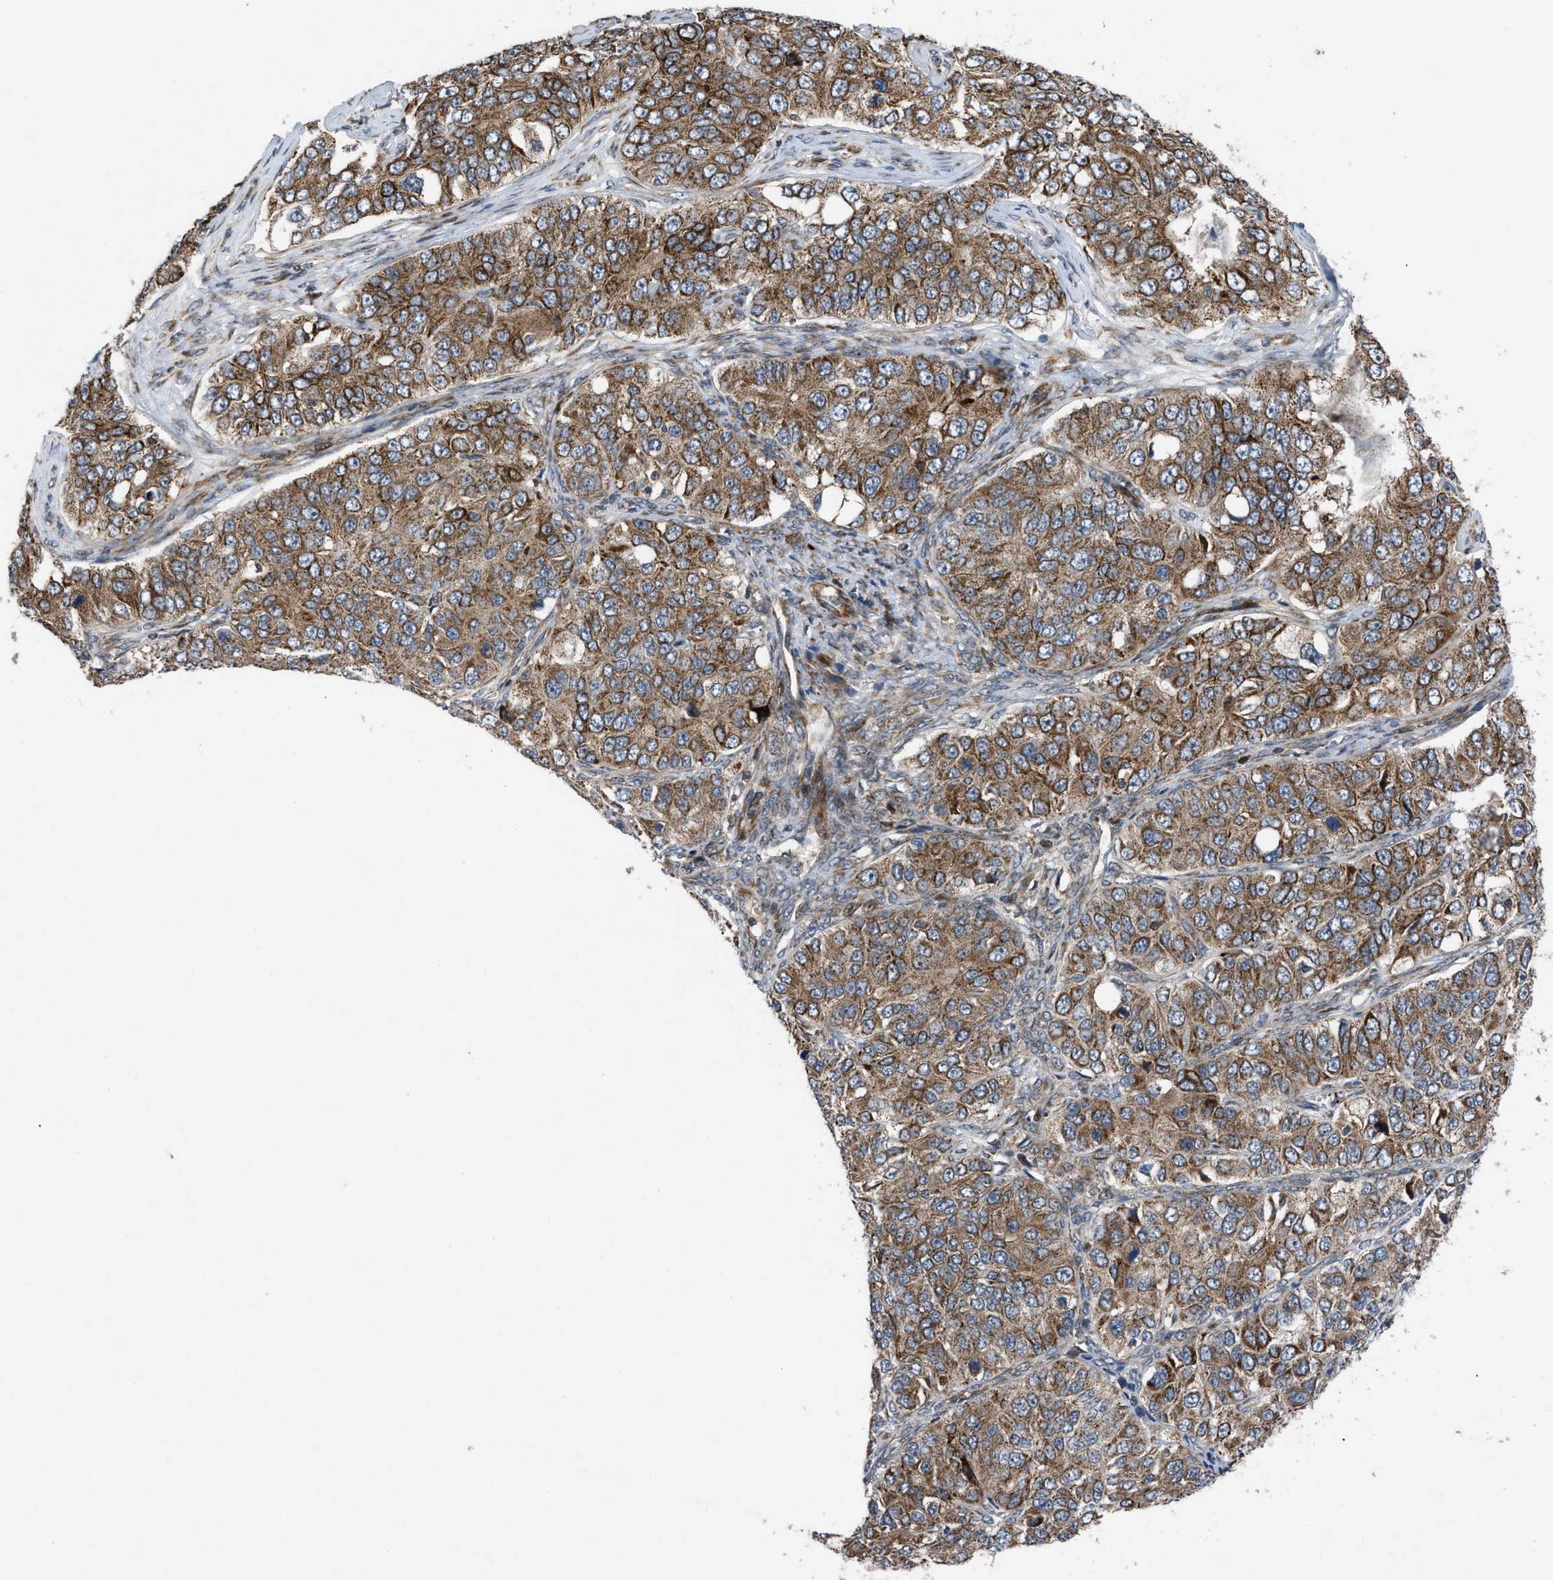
{"staining": {"intensity": "moderate", "quantity": ">75%", "location": "cytoplasmic/membranous"}, "tissue": "ovarian cancer", "cell_type": "Tumor cells", "image_type": "cancer", "snomed": [{"axis": "morphology", "description": "Carcinoma, endometroid"}, {"axis": "topography", "description": "Ovary"}], "caption": "Moderate cytoplasmic/membranous protein positivity is seen in about >75% of tumor cells in endometroid carcinoma (ovarian).", "gene": "AP3M2", "patient": {"sex": "female", "age": 51}}